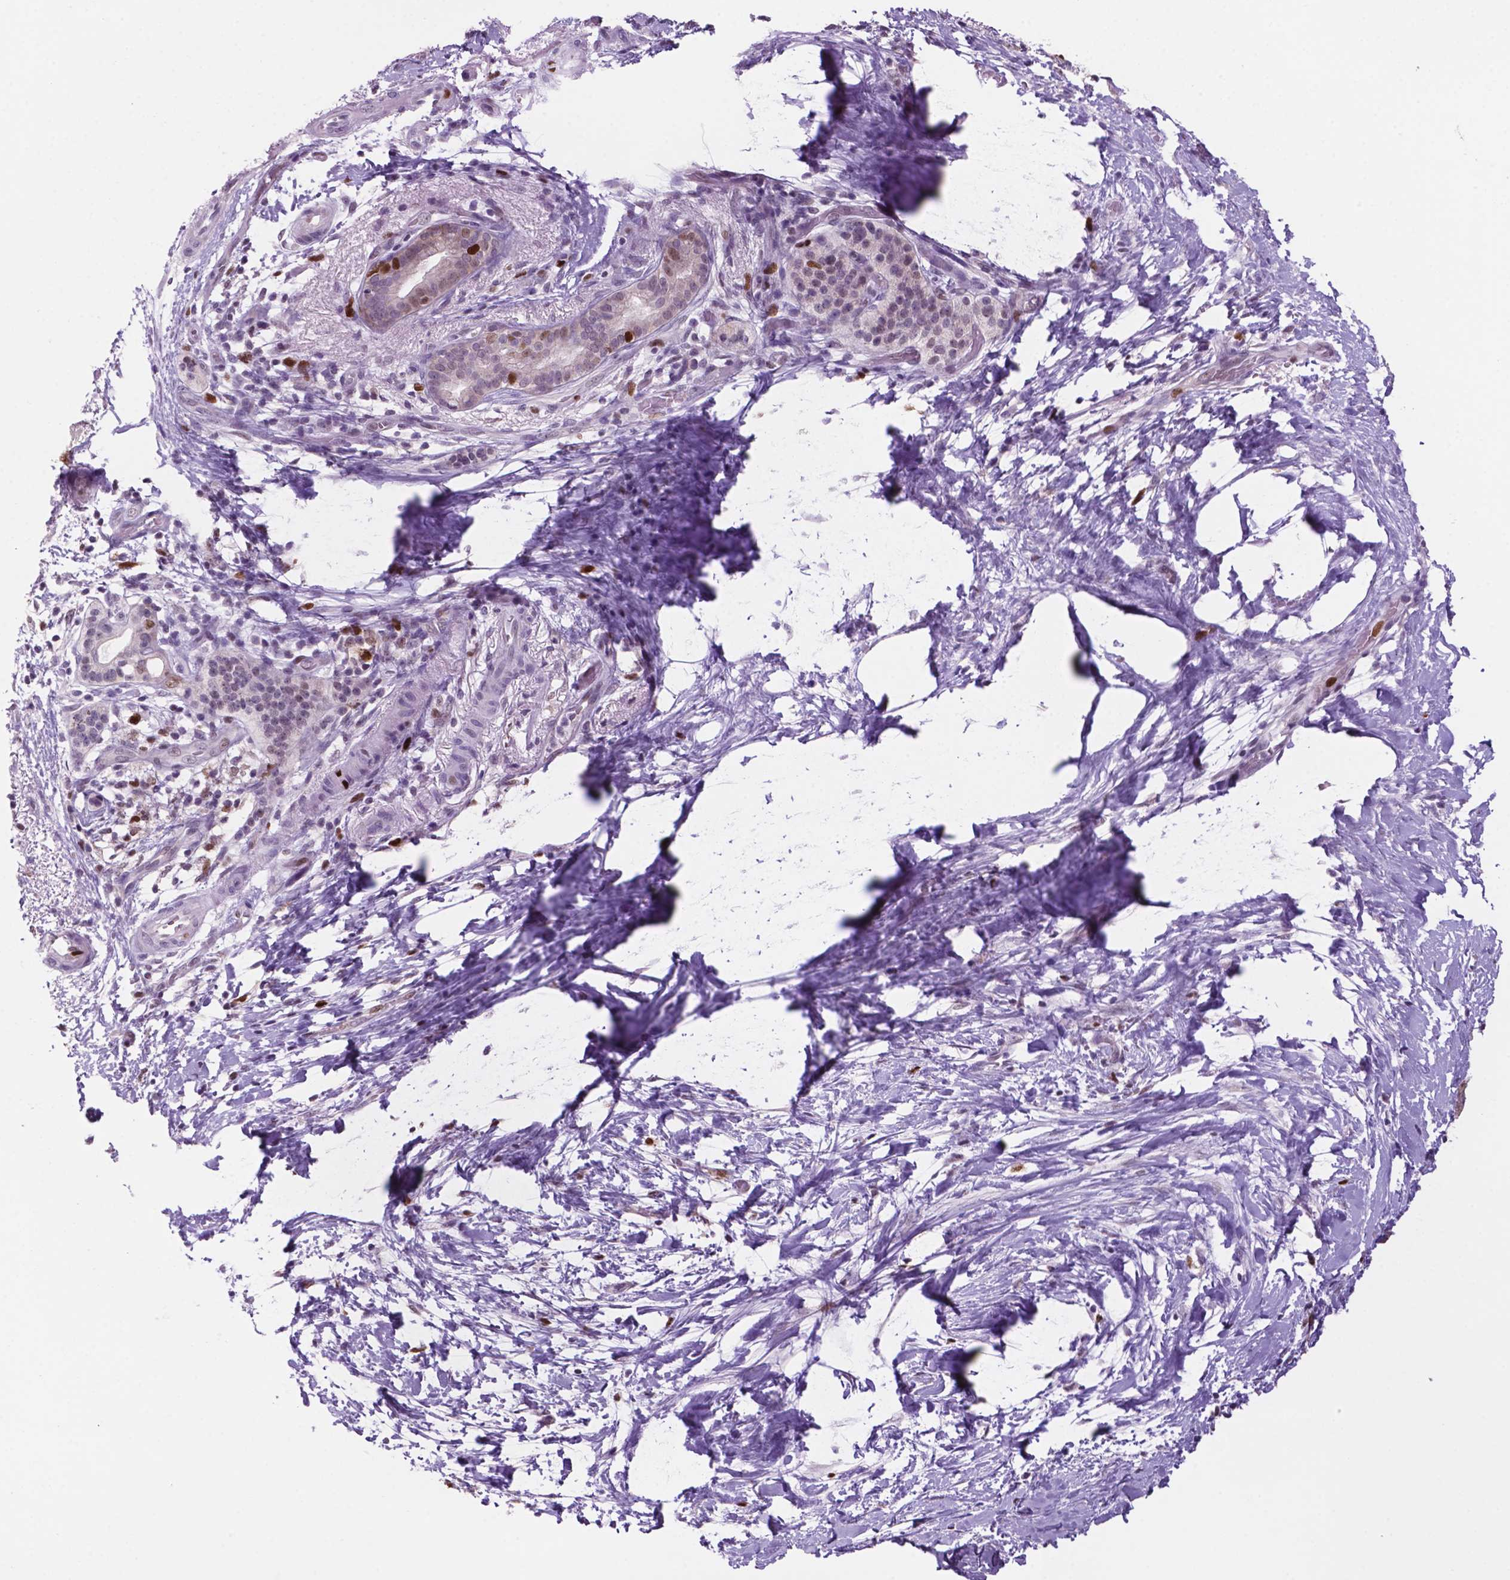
{"staining": {"intensity": "weak", "quantity": "<25%", "location": "nuclear"}, "tissue": "pancreatic cancer", "cell_type": "Tumor cells", "image_type": "cancer", "snomed": [{"axis": "morphology", "description": "Adenocarcinoma, NOS"}, {"axis": "topography", "description": "Pancreas"}], "caption": "Protein analysis of adenocarcinoma (pancreatic) demonstrates no significant positivity in tumor cells. (DAB (3,3'-diaminobenzidine) immunohistochemistry (IHC), high magnification).", "gene": "NCAPH2", "patient": {"sex": "female", "age": 72}}